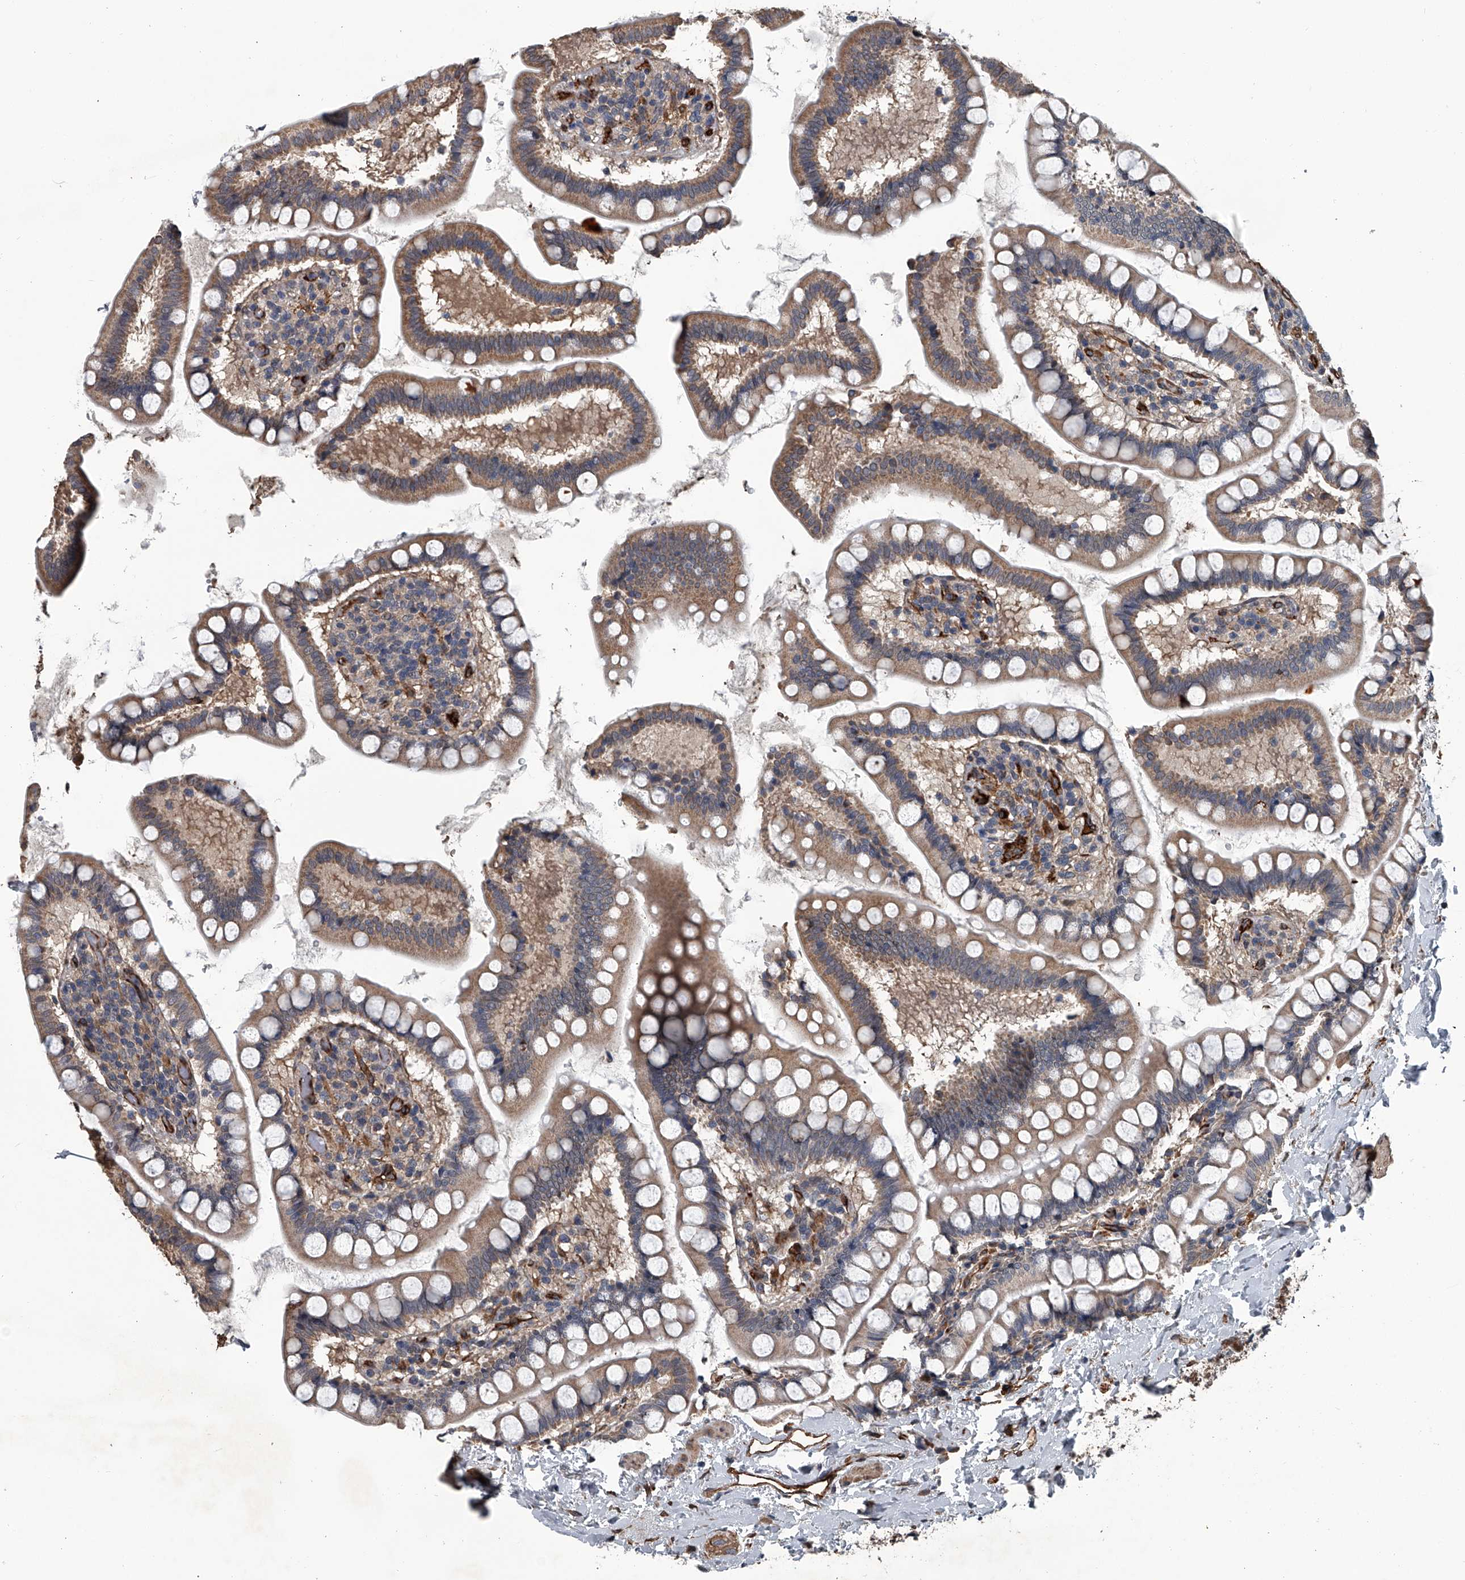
{"staining": {"intensity": "weak", "quantity": ">75%", "location": "cytoplasmic/membranous"}, "tissue": "small intestine", "cell_type": "Glandular cells", "image_type": "normal", "snomed": [{"axis": "morphology", "description": "Normal tissue, NOS"}, {"axis": "topography", "description": "Small intestine"}], "caption": "About >75% of glandular cells in normal human small intestine show weak cytoplasmic/membranous protein expression as visualized by brown immunohistochemical staining.", "gene": "LDLRAD2", "patient": {"sex": "female", "age": 84}}